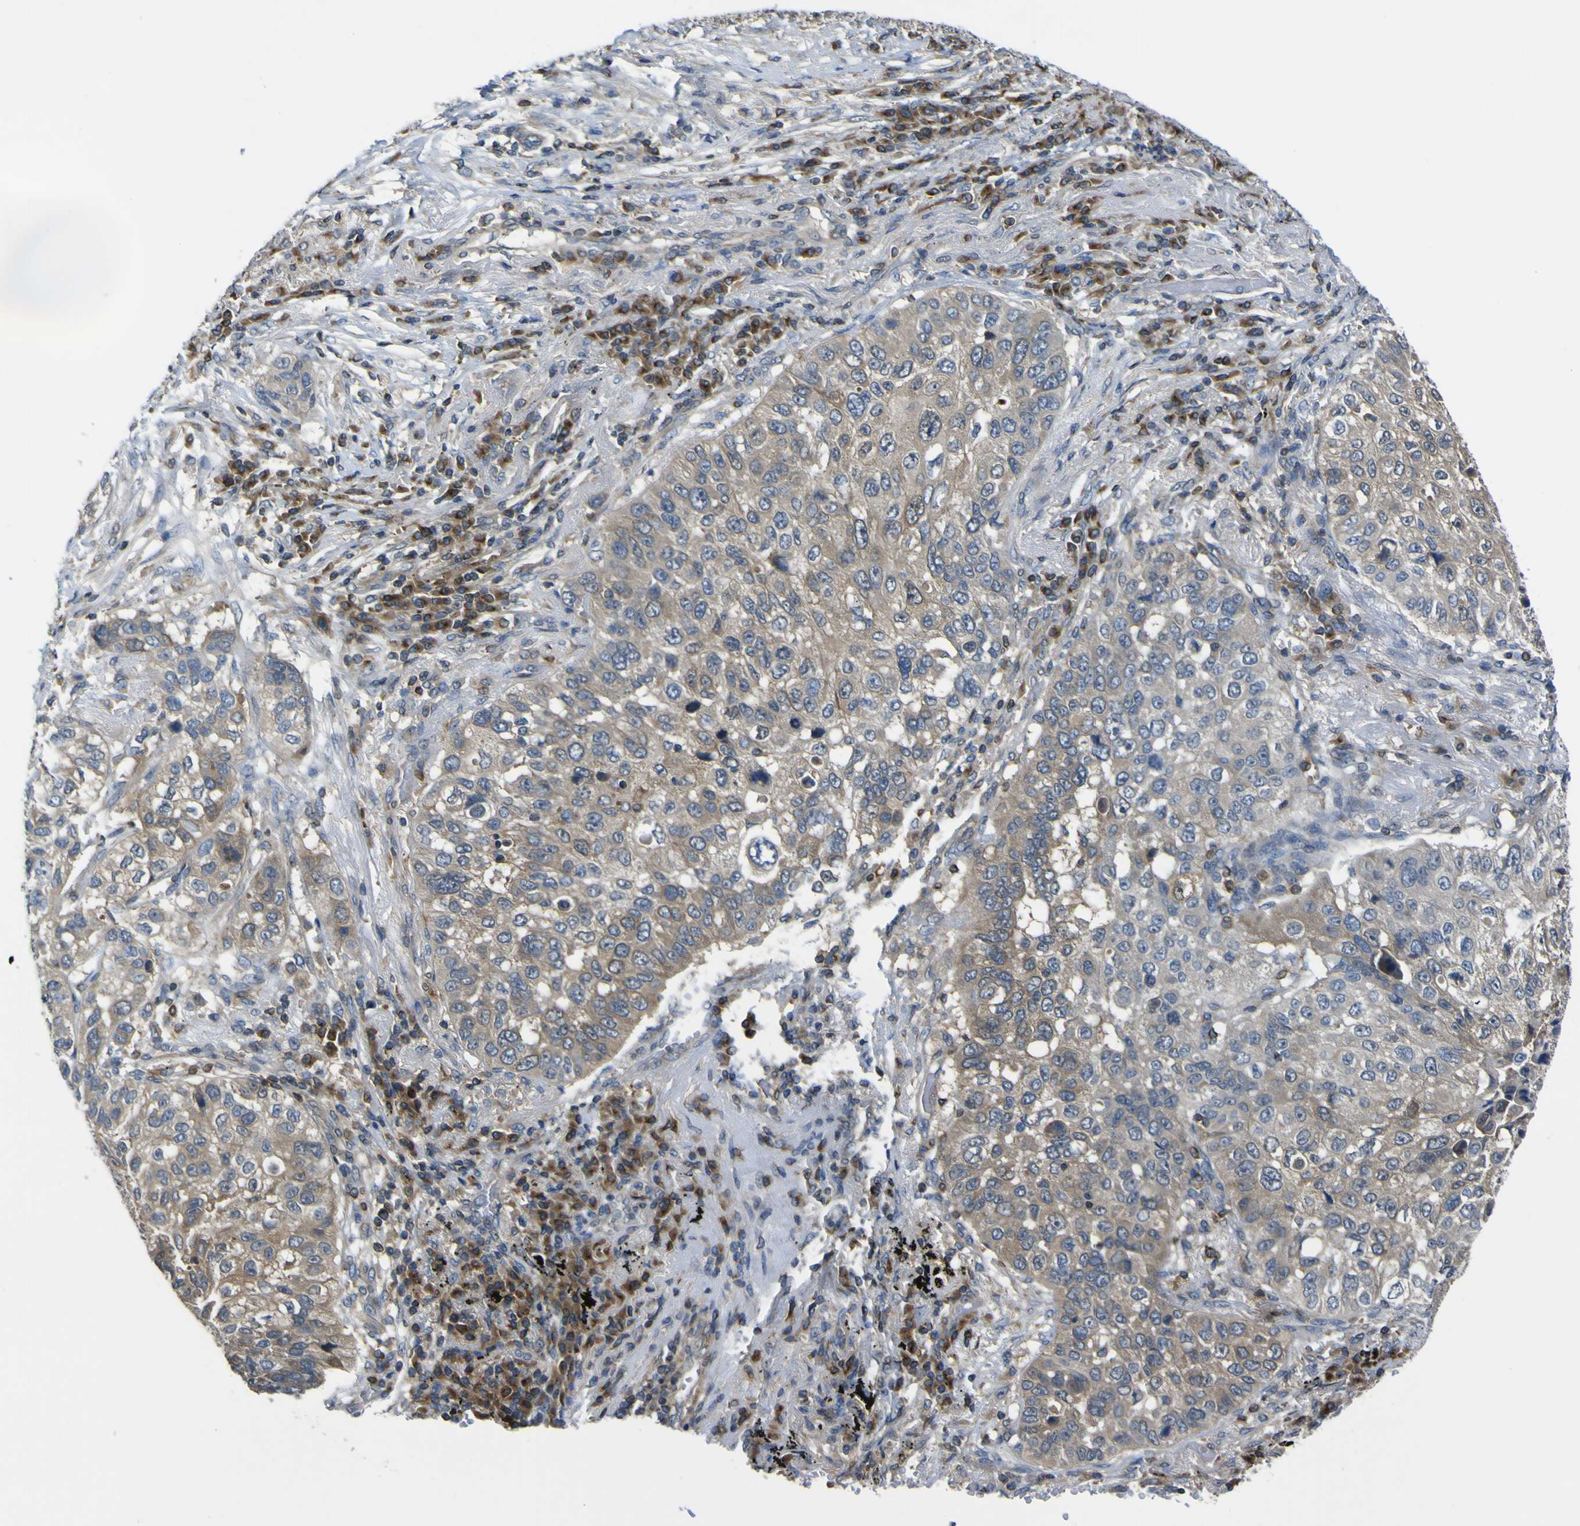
{"staining": {"intensity": "moderate", "quantity": ">75%", "location": "cytoplasmic/membranous"}, "tissue": "lung cancer", "cell_type": "Tumor cells", "image_type": "cancer", "snomed": [{"axis": "morphology", "description": "Squamous cell carcinoma, NOS"}, {"axis": "topography", "description": "Lung"}], "caption": "Human lung cancer stained for a protein (brown) reveals moderate cytoplasmic/membranous positive positivity in about >75% of tumor cells.", "gene": "EML2", "patient": {"sex": "male", "age": 57}}